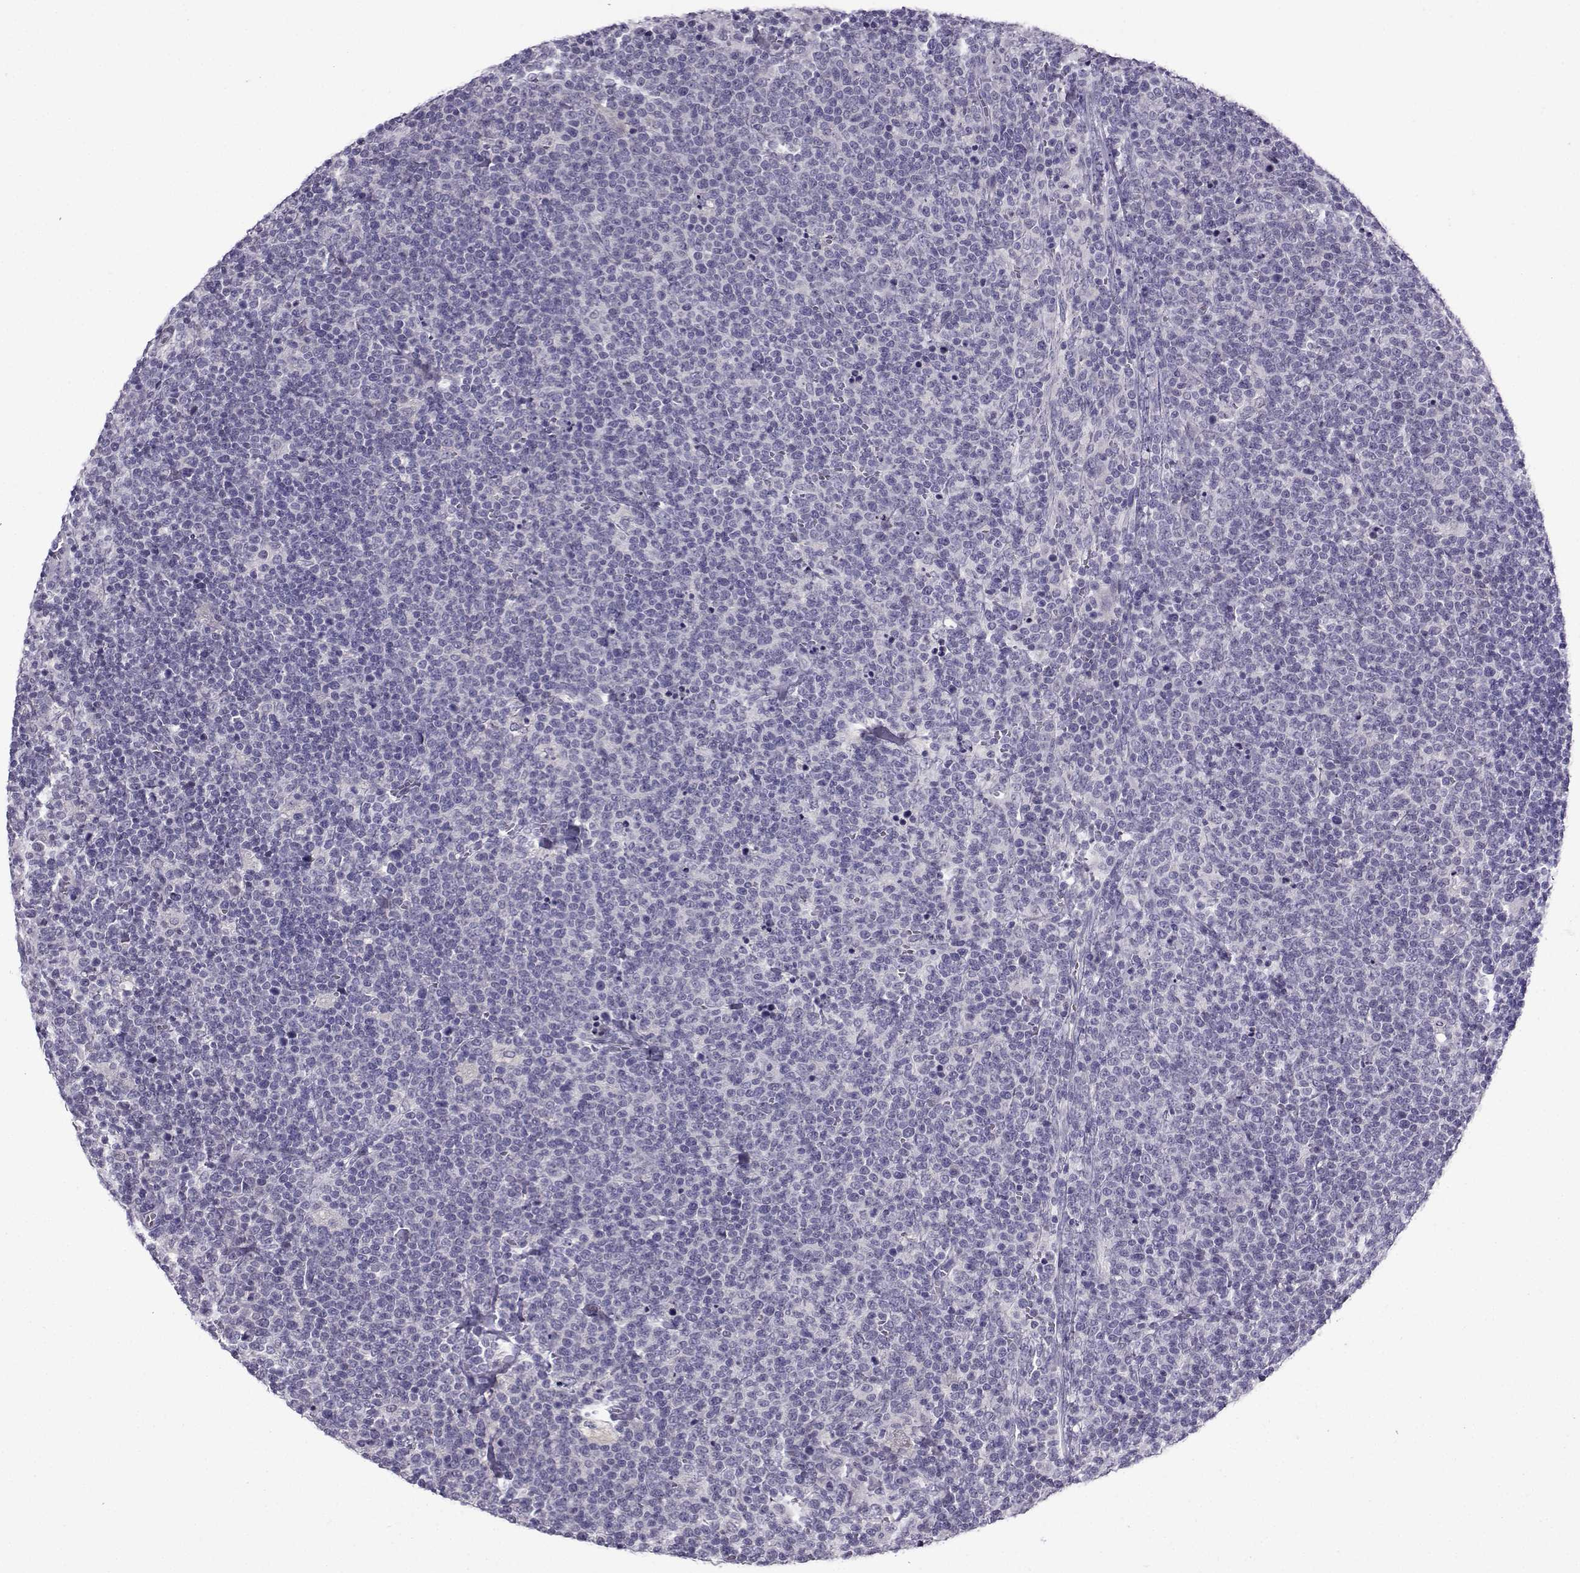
{"staining": {"intensity": "negative", "quantity": "none", "location": "none"}, "tissue": "lymphoma", "cell_type": "Tumor cells", "image_type": "cancer", "snomed": [{"axis": "morphology", "description": "Malignant lymphoma, non-Hodgkin's type, High grade"}, {"axis": "topography", "description": "Lymph node"}], "caption": "This is an immunohistochemistry (IHC) histopathology image of high-grade malignant lymphoma, non-Hodgkin's type. There is no positivity in tumor cells.", "gene": "CRYBB1", "patient": {"sex": "male", "age": 61}}